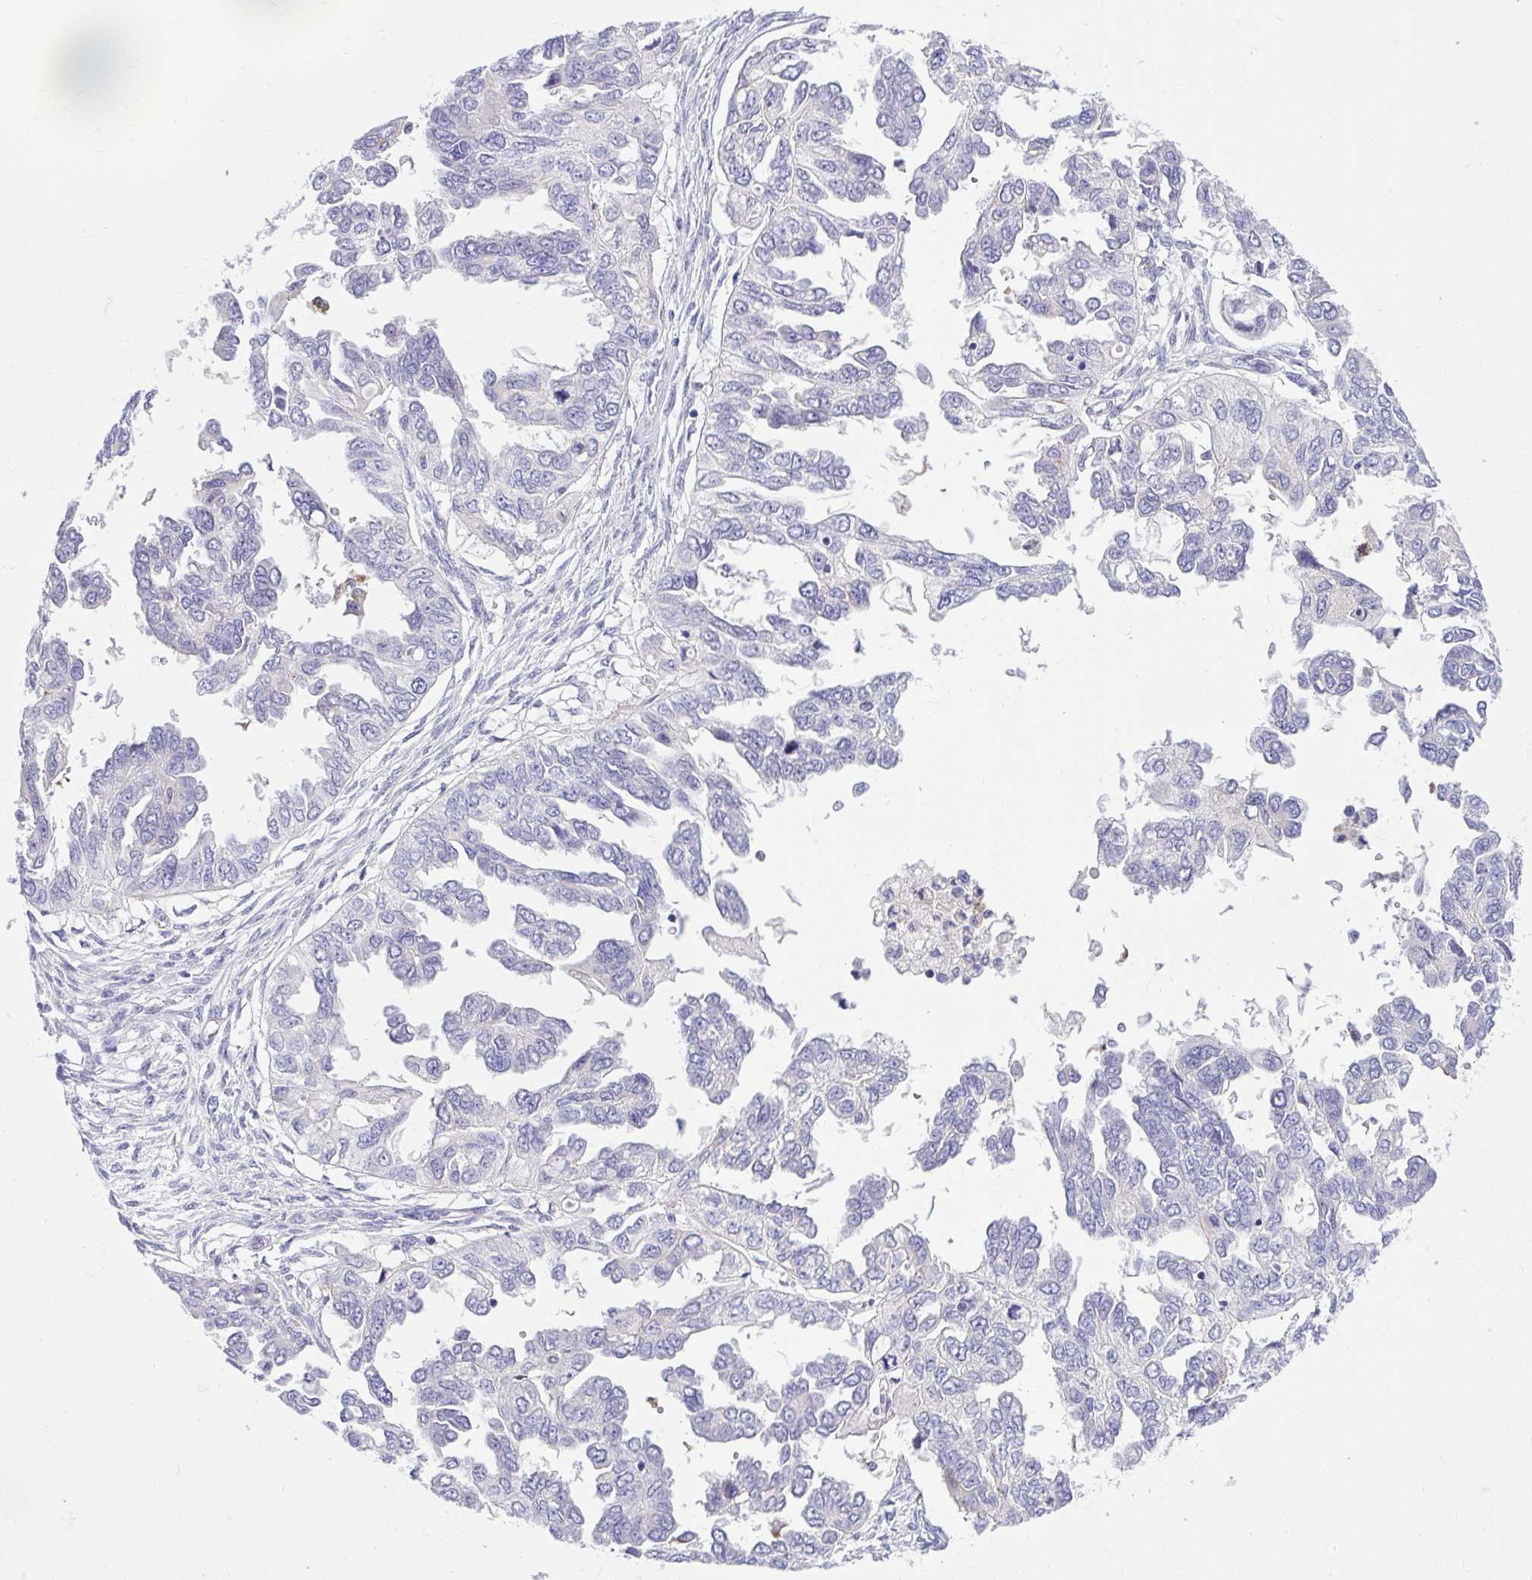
{"staining": {"intensity": "negative", "quantity": "none", "location": "none"}, "tissue": "ovarian cancer", "cell_type": "Tumor cells", "image_type": "cancer", "snomed": [{"axis": "morphology", "description": "Cystadenocarcinoma, serous, NOS"}, {"axis": "topography", "description": "Ovary"}], "caption": "A high-resolution histopathology image shows IHC staining of ovarian serous cystadenocarcinoma, which shows no significant staining in tumor cells.", "gene": "PKN3", "patient": {"sex": "female", "age": 53}}